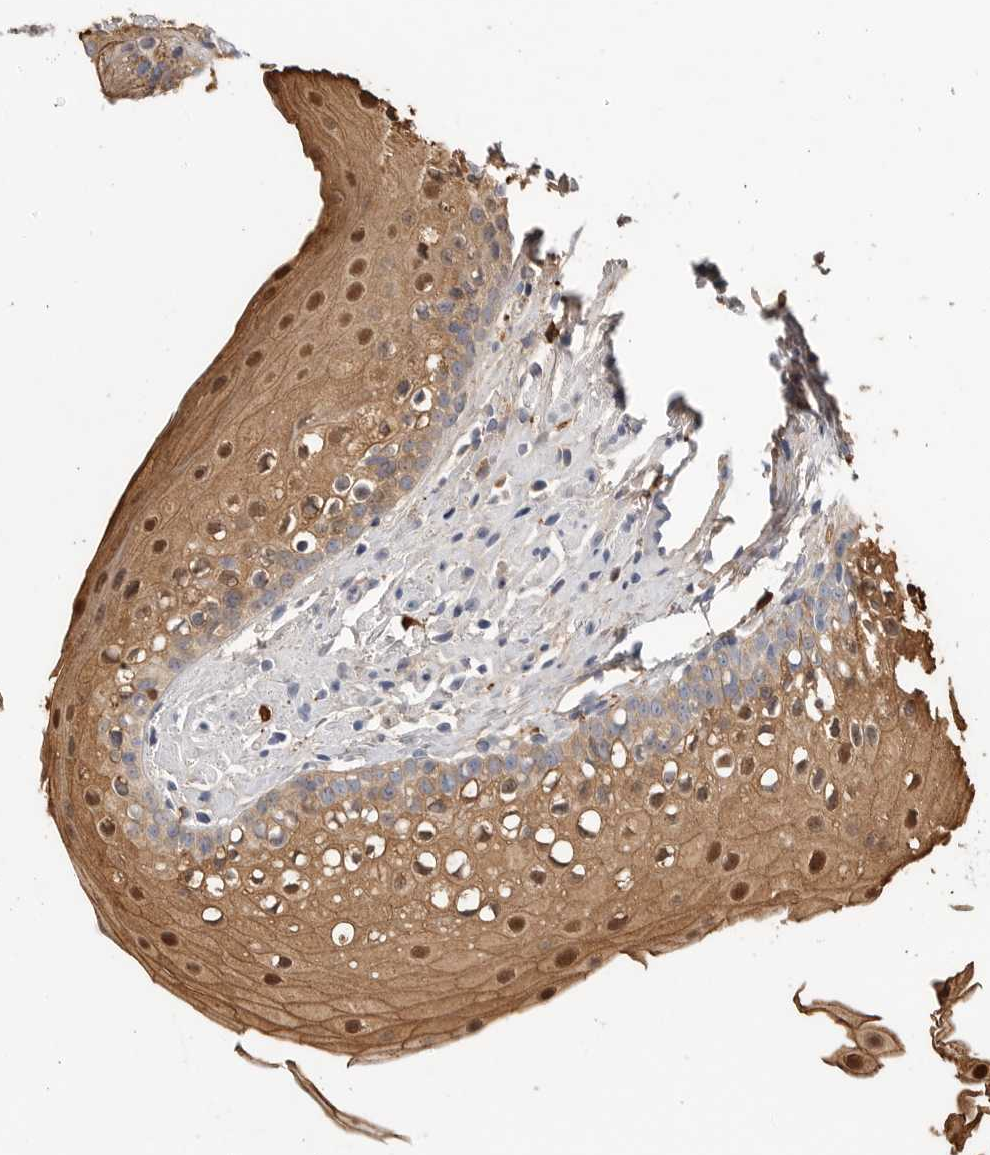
{"staining": {"intensity": "moderate", "quantity": "25%-75%", "location": "cytoplasmic/membranous,nuclear"}, "tissue": "oral mucosa", "cell_type": "Squamous epithelial cells", "image_type": "normal", "snomed": [{"axis": "morphology", "description": "Normal tissue, NOS"}, {"axis": "topography", "description": "Oral tissue"}], "caption": "The photomicrograph displays staining of benign oral mucosa, revealing moderate cytoplasmic/membranous,nuclear protein staining (brown color) within squamous epithelial cells.", "gene": "CYB561D1", "patient": {"sex": "male", "age": 28}}